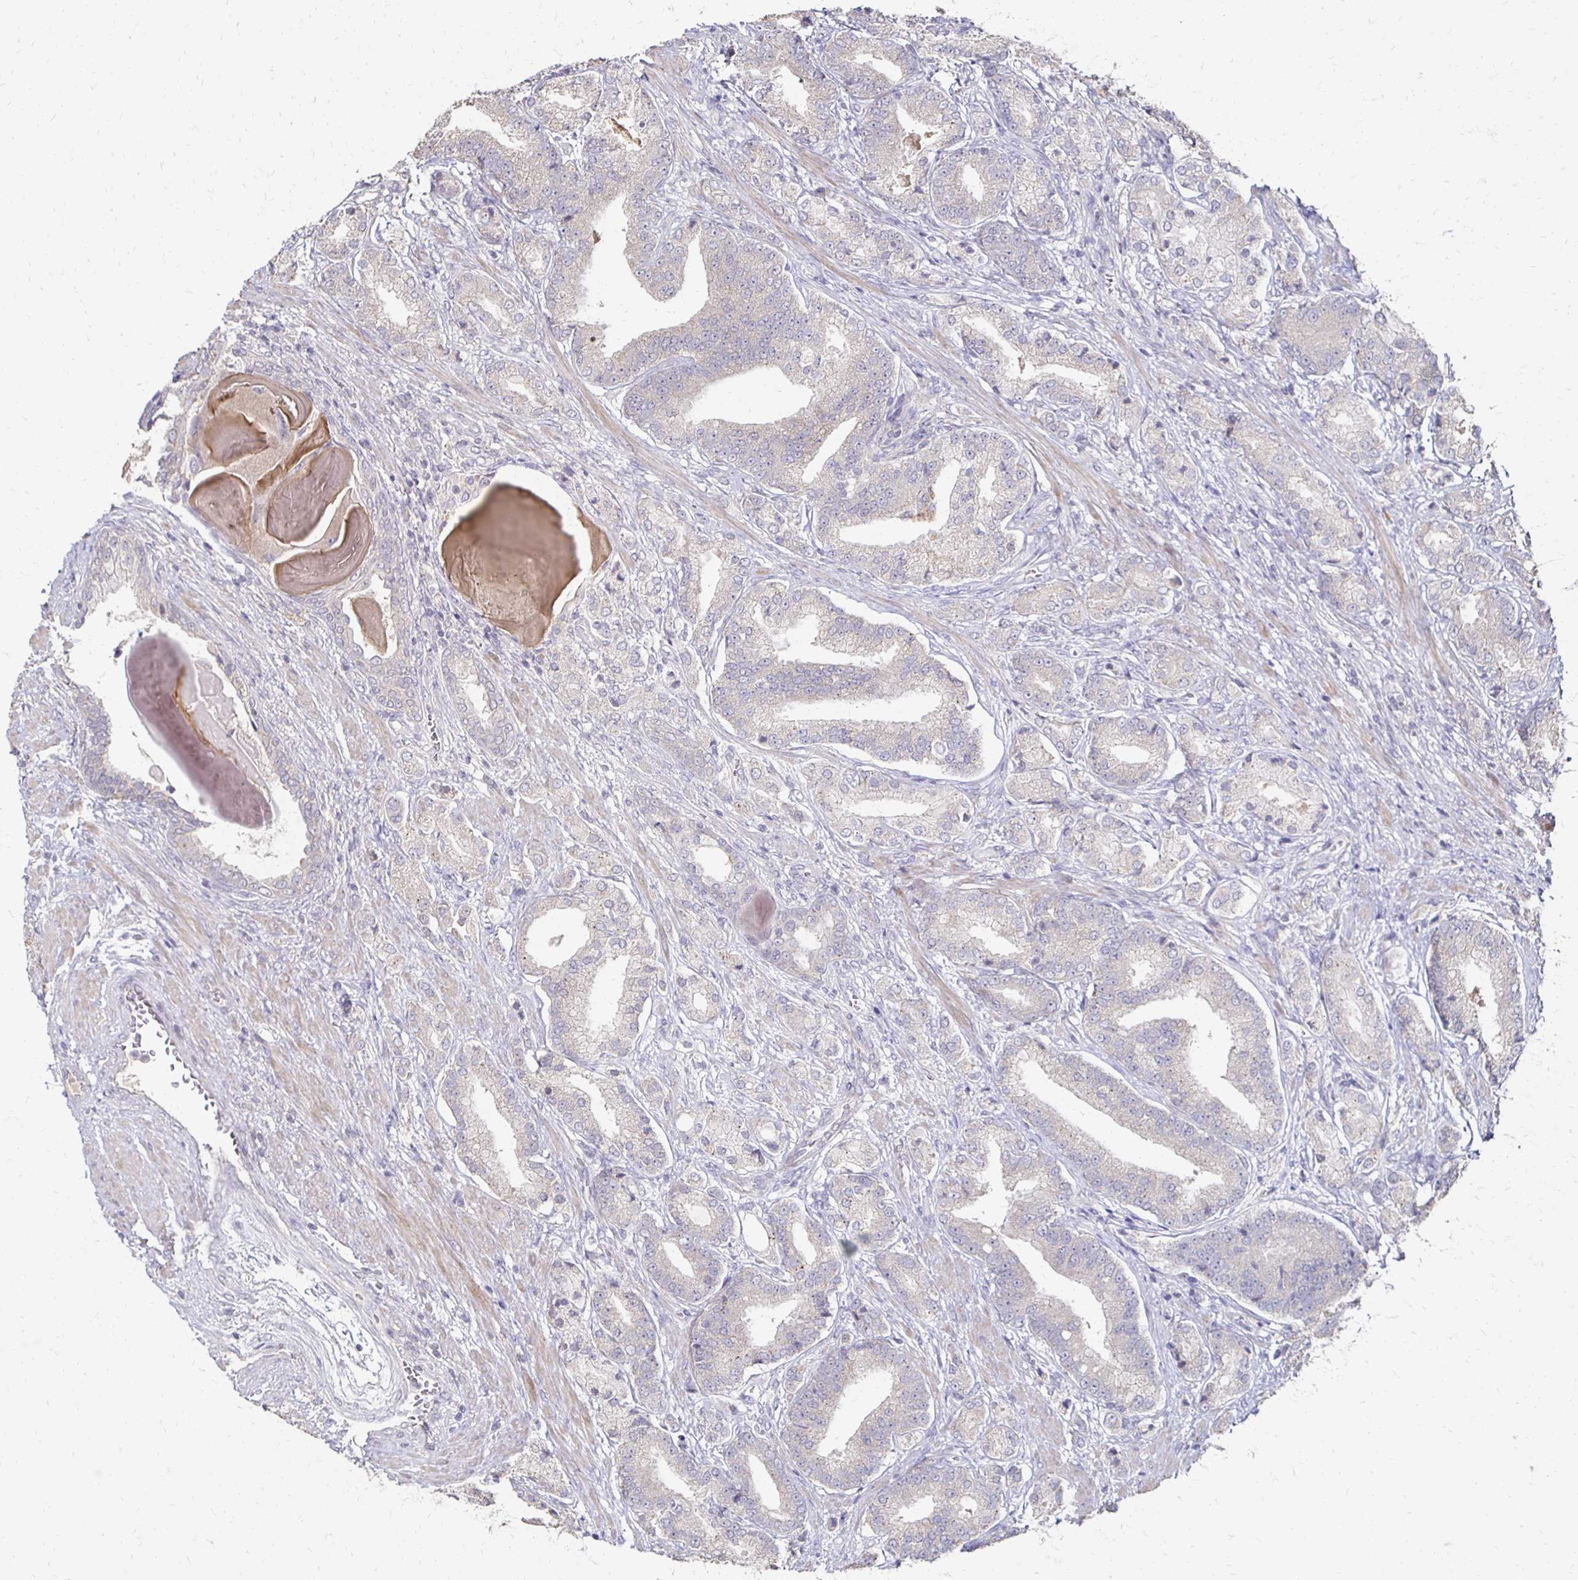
{"staining": {"intensity": "weak", "quantity": "<25%", "location": "cytoplasmic/membranous"}, "tissue": "prostate cancer", "cell_type": "Tumor cells", "image_type": "cancer", "snomed": [{"axis": "morphology", "description": "Adenocarcinoma, High grade"}, {"axis": "topography", "description": "Prostate and seminal vesicle, NOS"}], "caption": "Protein analysis of high-grade adenocarcinoma (prostate) exhibits no significant staining in tumor cells.", "gene": "ZNF727", "patient": {"sex": "male", "age": 61}}